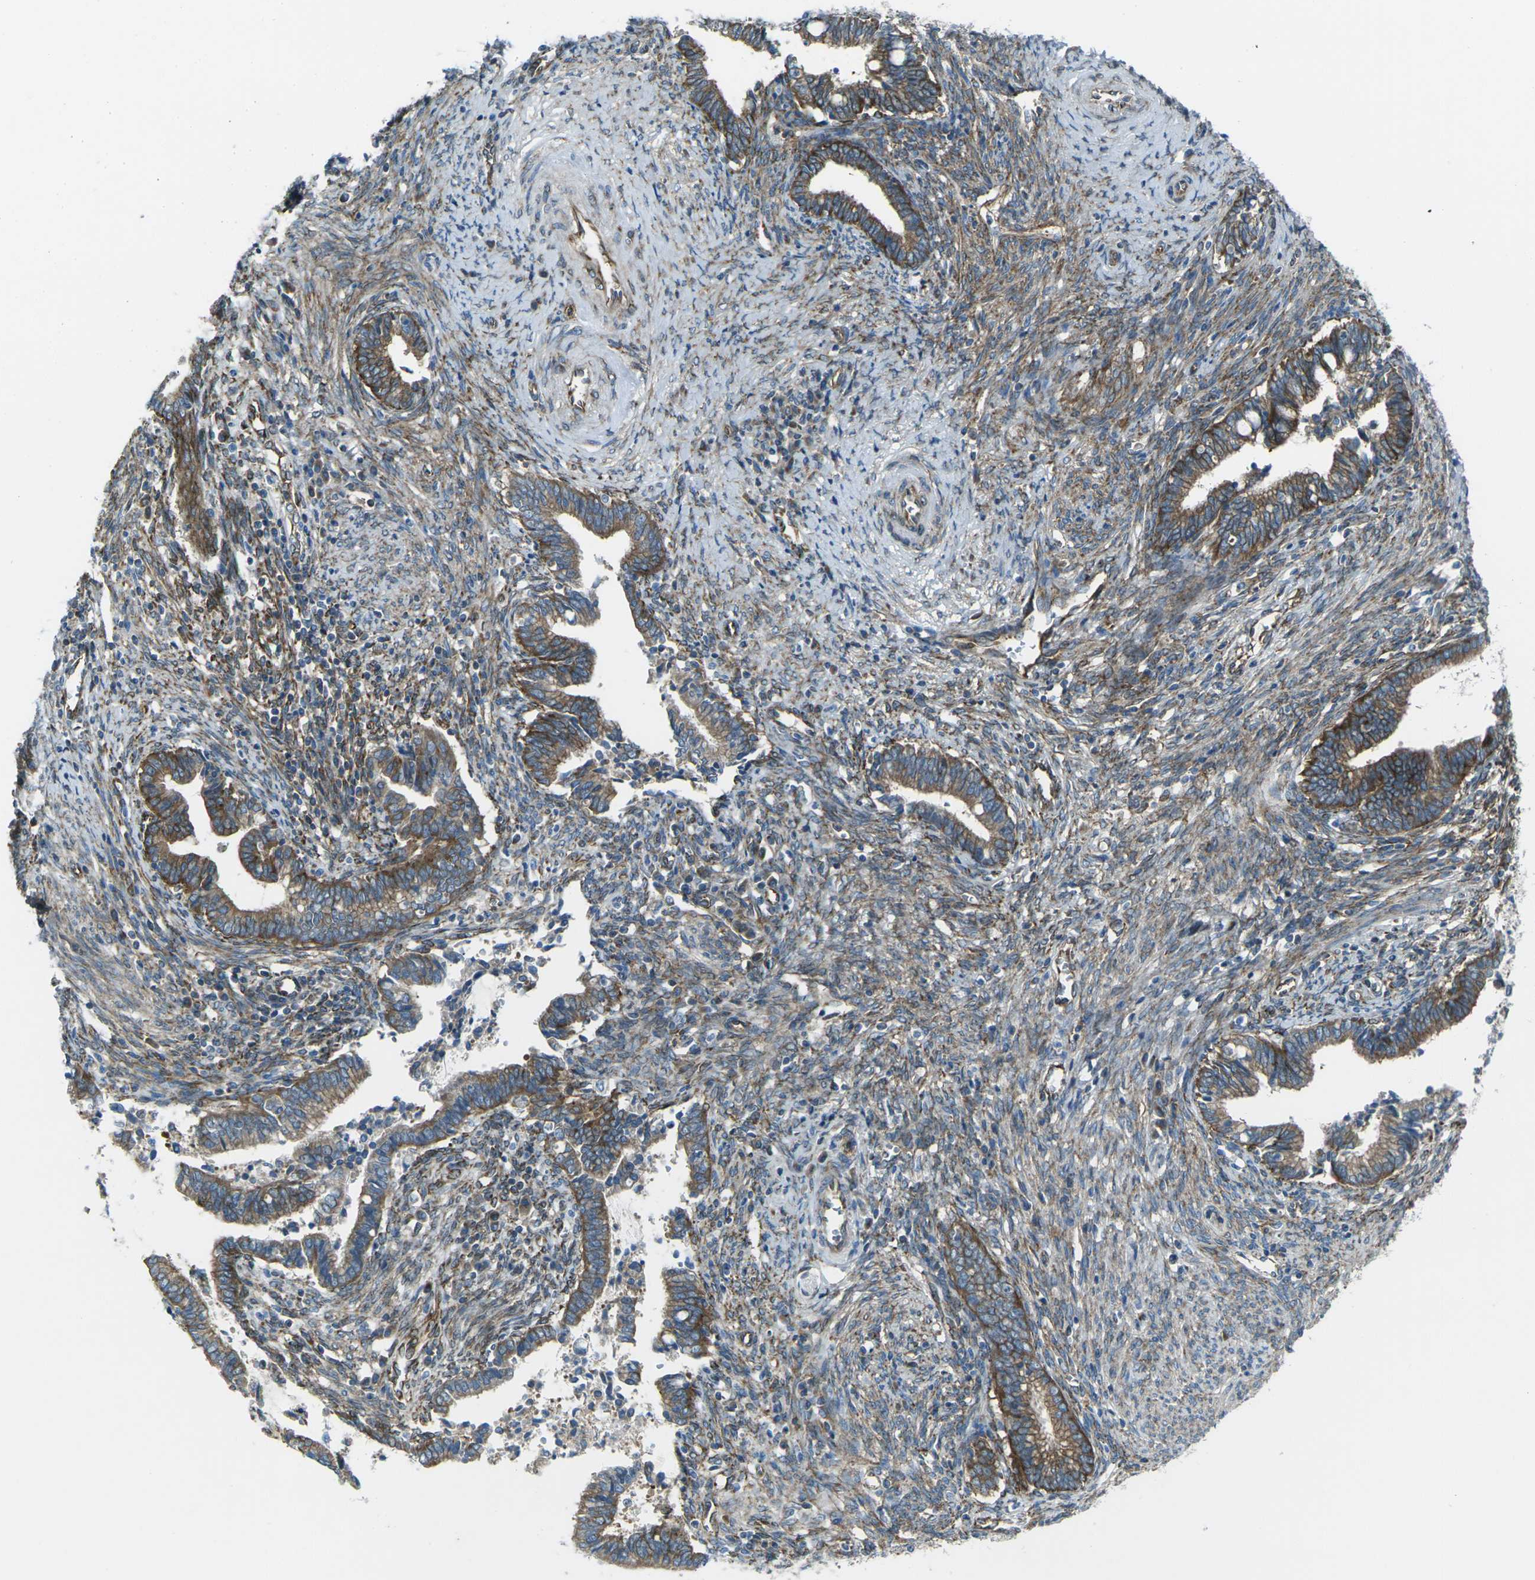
{"staining": {"intensity": "moderate", "quantity": ">75%", "location": "cytoplasmic/membranous"}, "tissue": "cervical cancer", "cell_type": "Tumor cells", "image_type": "cancer", "snomed": [{"axis": "morphology", "description": "Adenocarcinoma, NOS"}, {"axis": "topography", "description": "Cervix"}], "caption": "Human cervical cancer (adenocarcinoma) stained with a protein marker reveals moderate staining in tumor cells.", "gene": "CELSR2", "patient": {"sex": "female", "age": 44}}